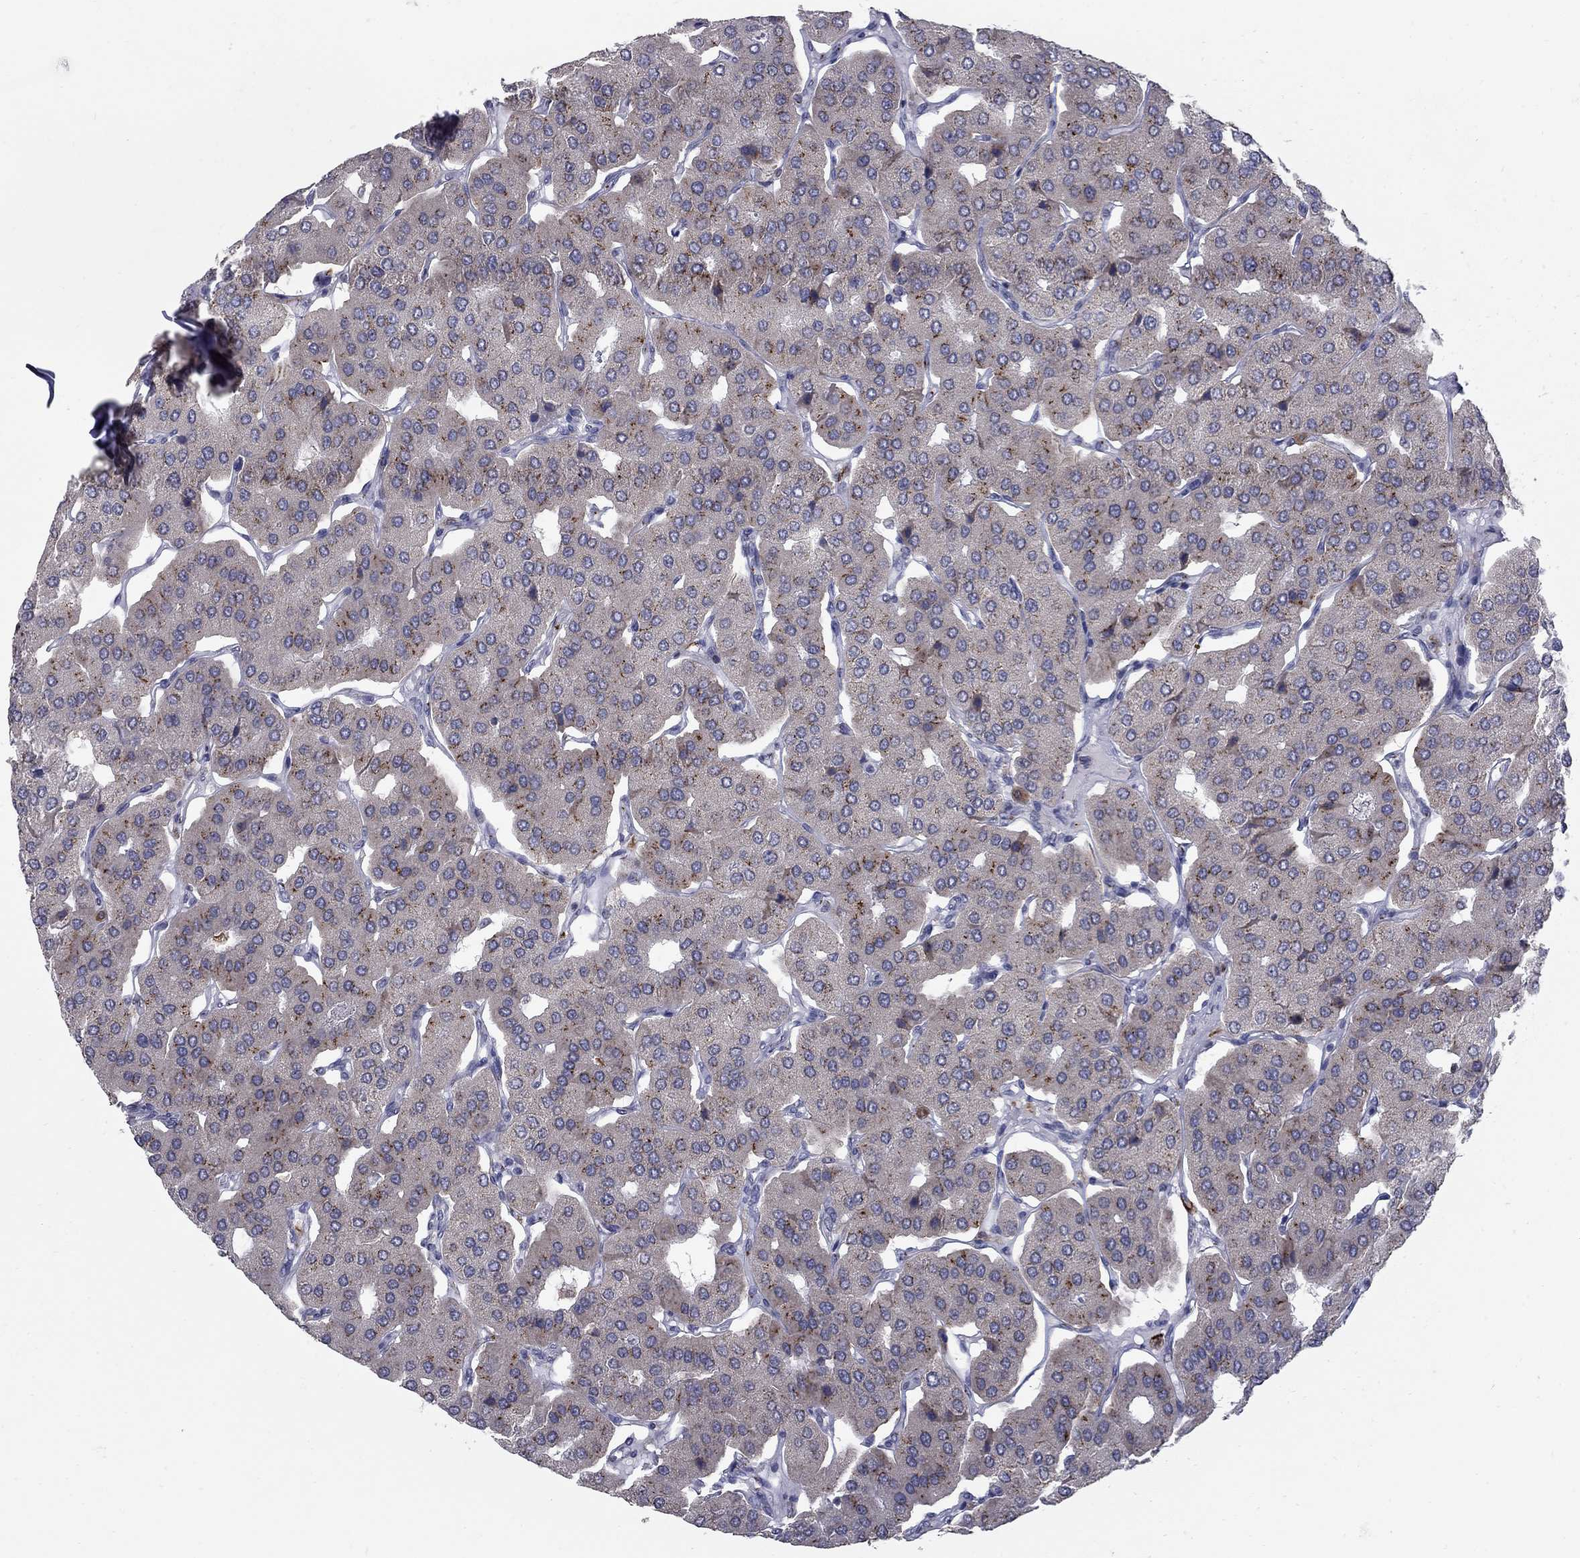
{"staining": {"intensity": "strong", "quantity": "<25%", "location": "cytoplasmic/membranous"}, "tissue": "parathyroid gland", "cell_type": "Glandular cells", "image_type": "normal", "snomed": [{"axis": "morphology", "description": "Normal tissue, NOS"}, {"axis": "morphology", "description": "Adenoma, NOS"}, {"axis": "topography", "description": "Parathyroid gland"}], "caption": "The micrograph shows immunohistochemical staining of unremarkable parathyroid gland. There is strong cytoplasmic/membranous positivity is present in approximately <25% of glandular cells. (DAB IHC, brown staining for protein, blue staining for nuclei).", "gene": "KIAA0319L", "patient": {"sex": "female", "age": 86}}